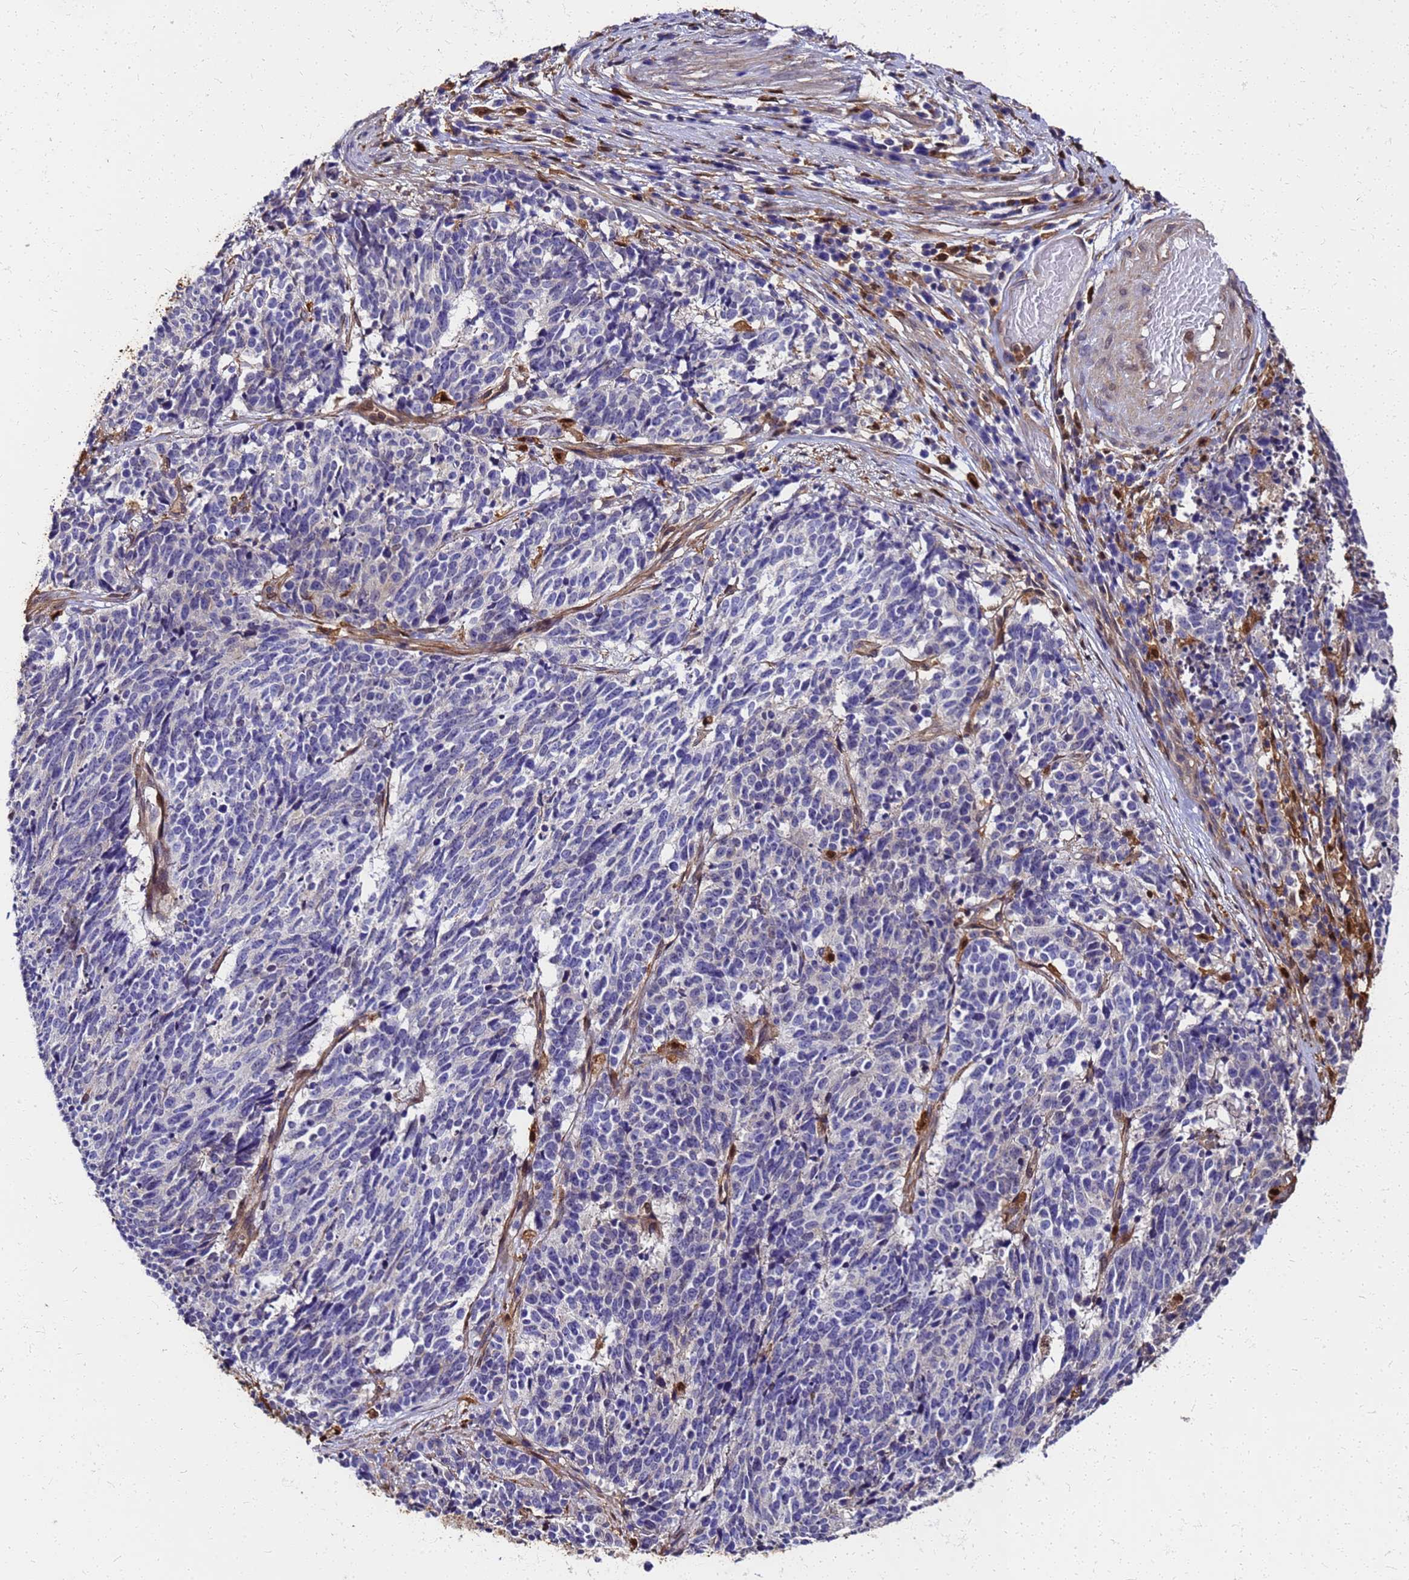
{"staining": {"intensity": "negative", "quantity": "none", "location": "none"}, "tissue": "cervical cancer", "cell_type": "Tumor cells", "image_type": "cancer", "snomed": [{"axis": "morphology", "description": "Squamous cell carcinoma, NOS"}, {"axis": "topography", "description": "Cervix"}], "caption": "Cervical cancer (squamous cell carcinoma) was stained to show a protein in brown. There is no significant staining in tumor cells.", "gene": "S100A11", "patient": {"sex": "female", "age": 29}}